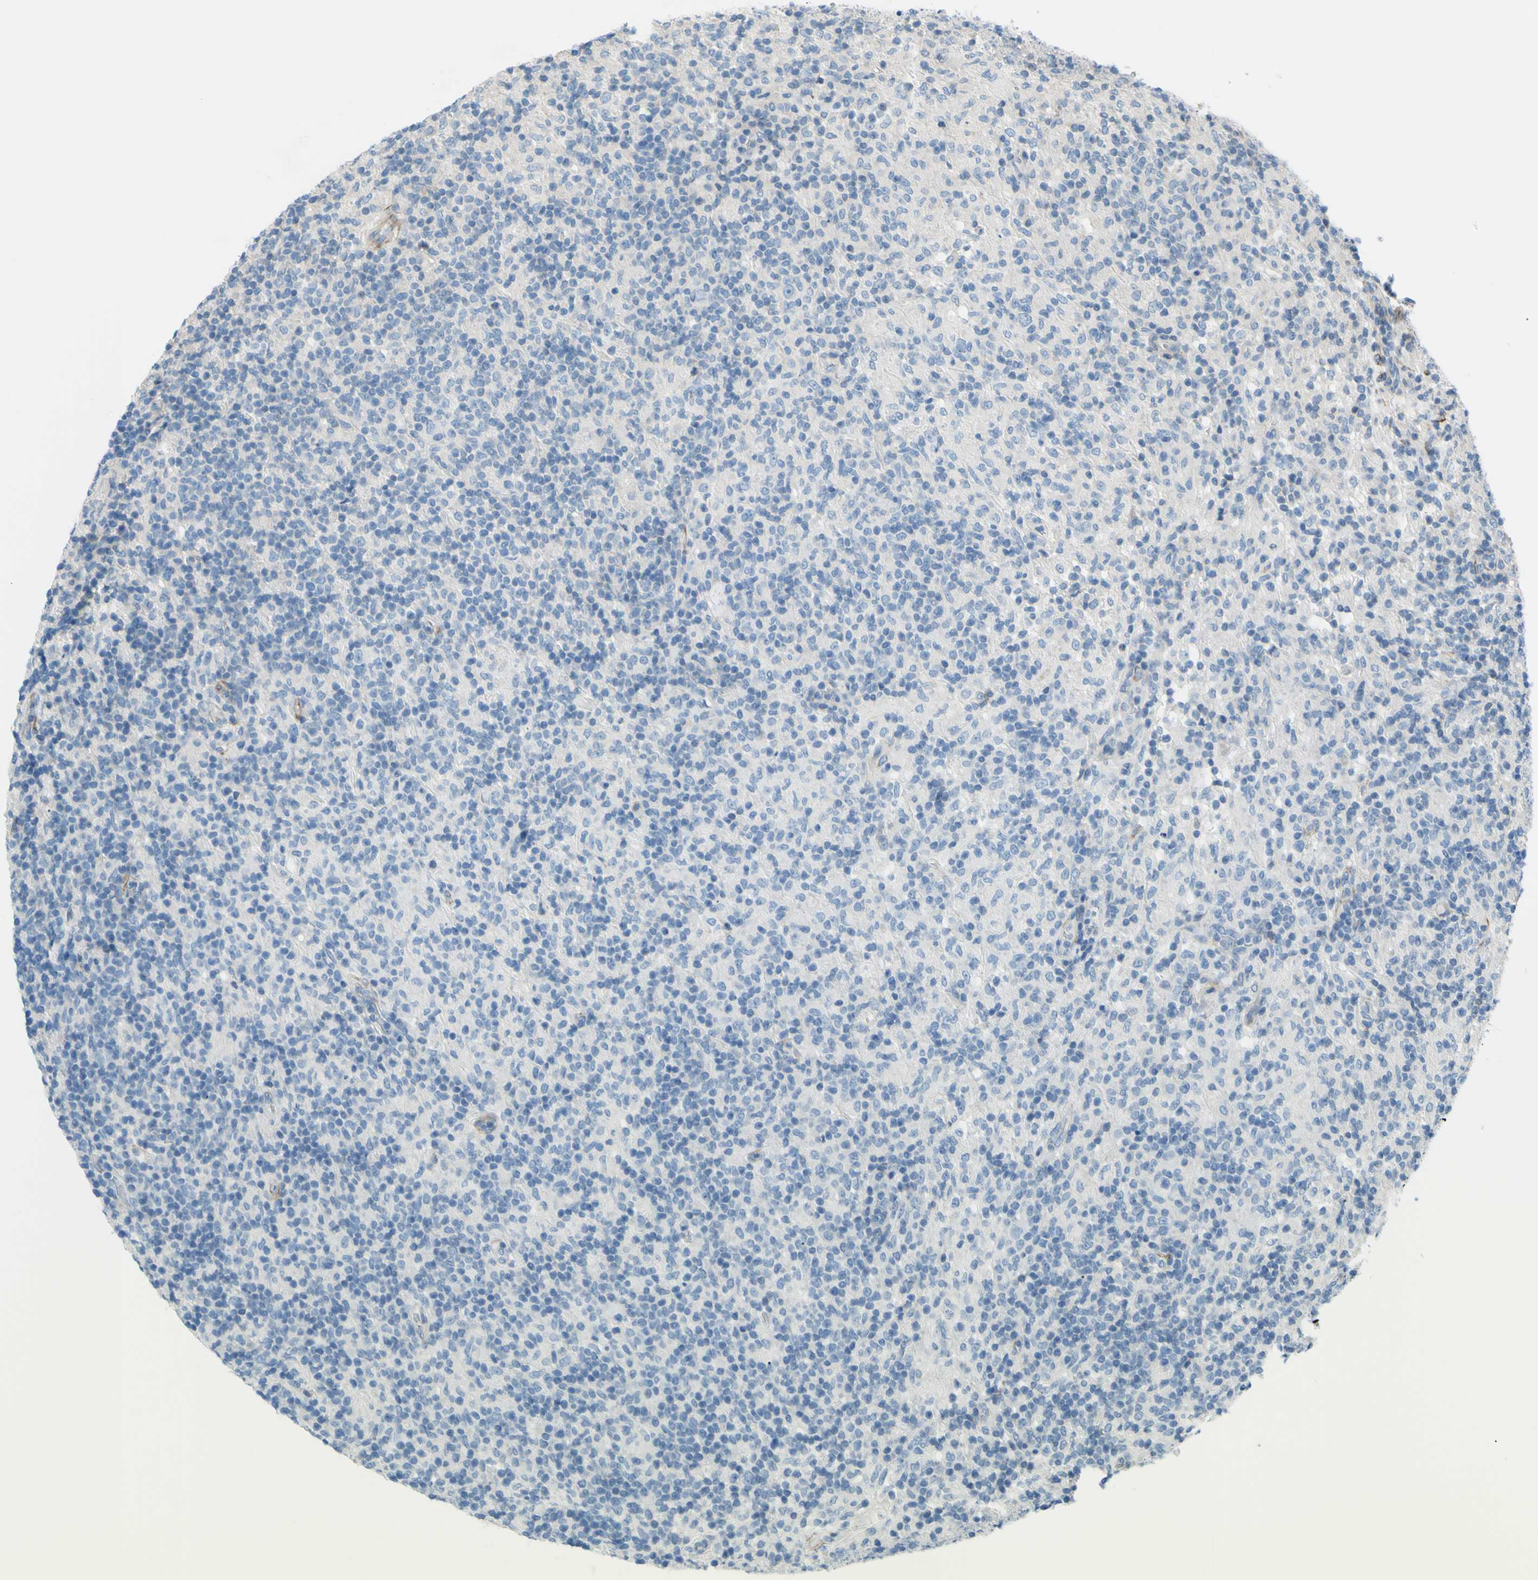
{"staining": {"intensity": "negative", "quantity": "none", "location": "none"}, "tissue": "lymphoma", "cell_type": "Tumor cells", "image_type": "cancer", "snomed": [{"axis": "morphology", "description": "Hodgkin's disease, NOS"}, {"axis": "topography", "description": "Lymph node"}], "caption": "High magnification brightfield microscopy of Hodgkin's disease stained with DAB (brown) and counterstained with hematoxylin (blue): tumor cells show no significant positivity. Nuclei are stained in blue.", "gene": "PRRG2", "patient": {"sex": "male", "age": 70}}